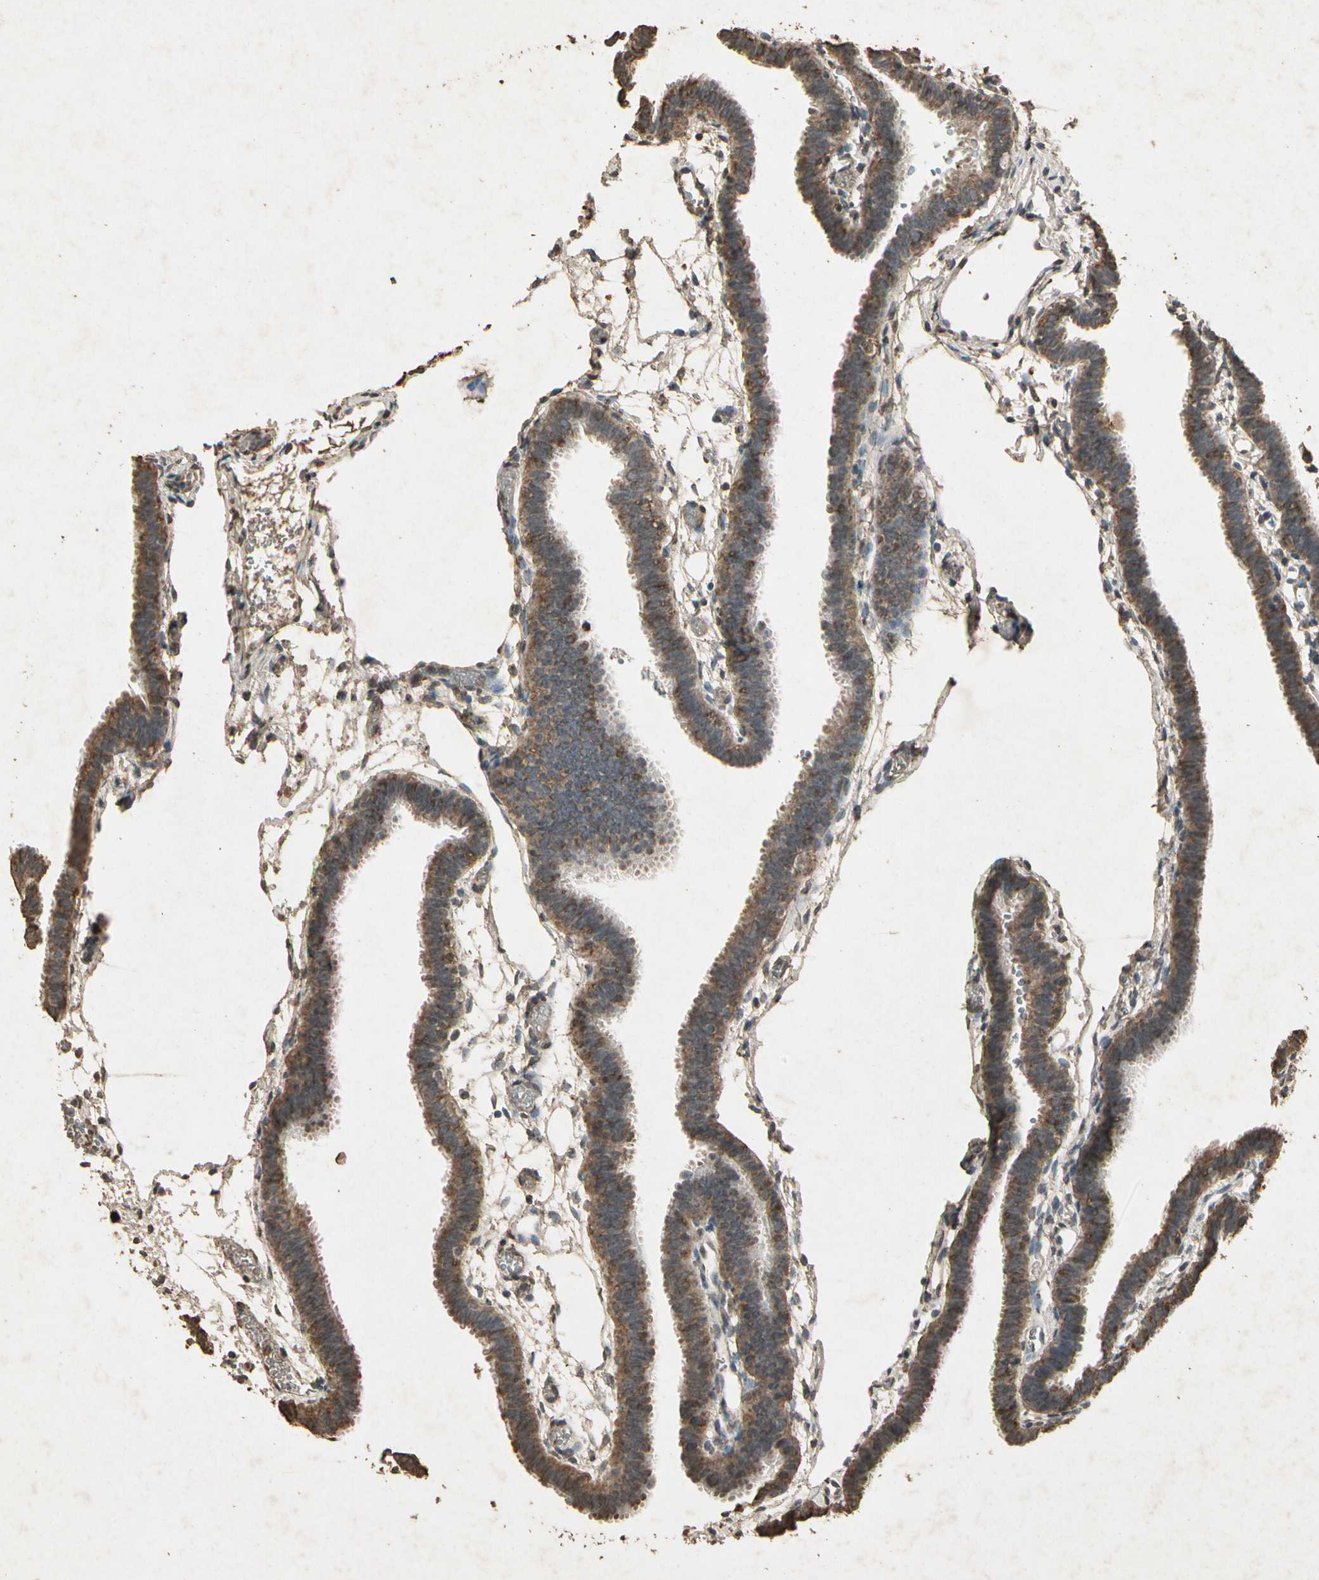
{"staining": {"intensity": "moderate", "quantity": ">75%", "location": "cytoplasmic/membranous"}, "tissue": "fallopian tube", "cell_type": "Glandular cells", "image_type": "normal", "snomed": [{"axis": "morphology", "description": "Normal tissue, NOS"}, {"axis": "topography", "description": "Fallopian tube"}], "caption": "Brown immunohistochemical staining in unremarkable fallopian tube shows moderate cytoplasmic/membranous expression in about >75% of glandular cells. Nuclei are stained in blue.", "gene": "GC", "patient": {"sex": "female", "age": 29}}